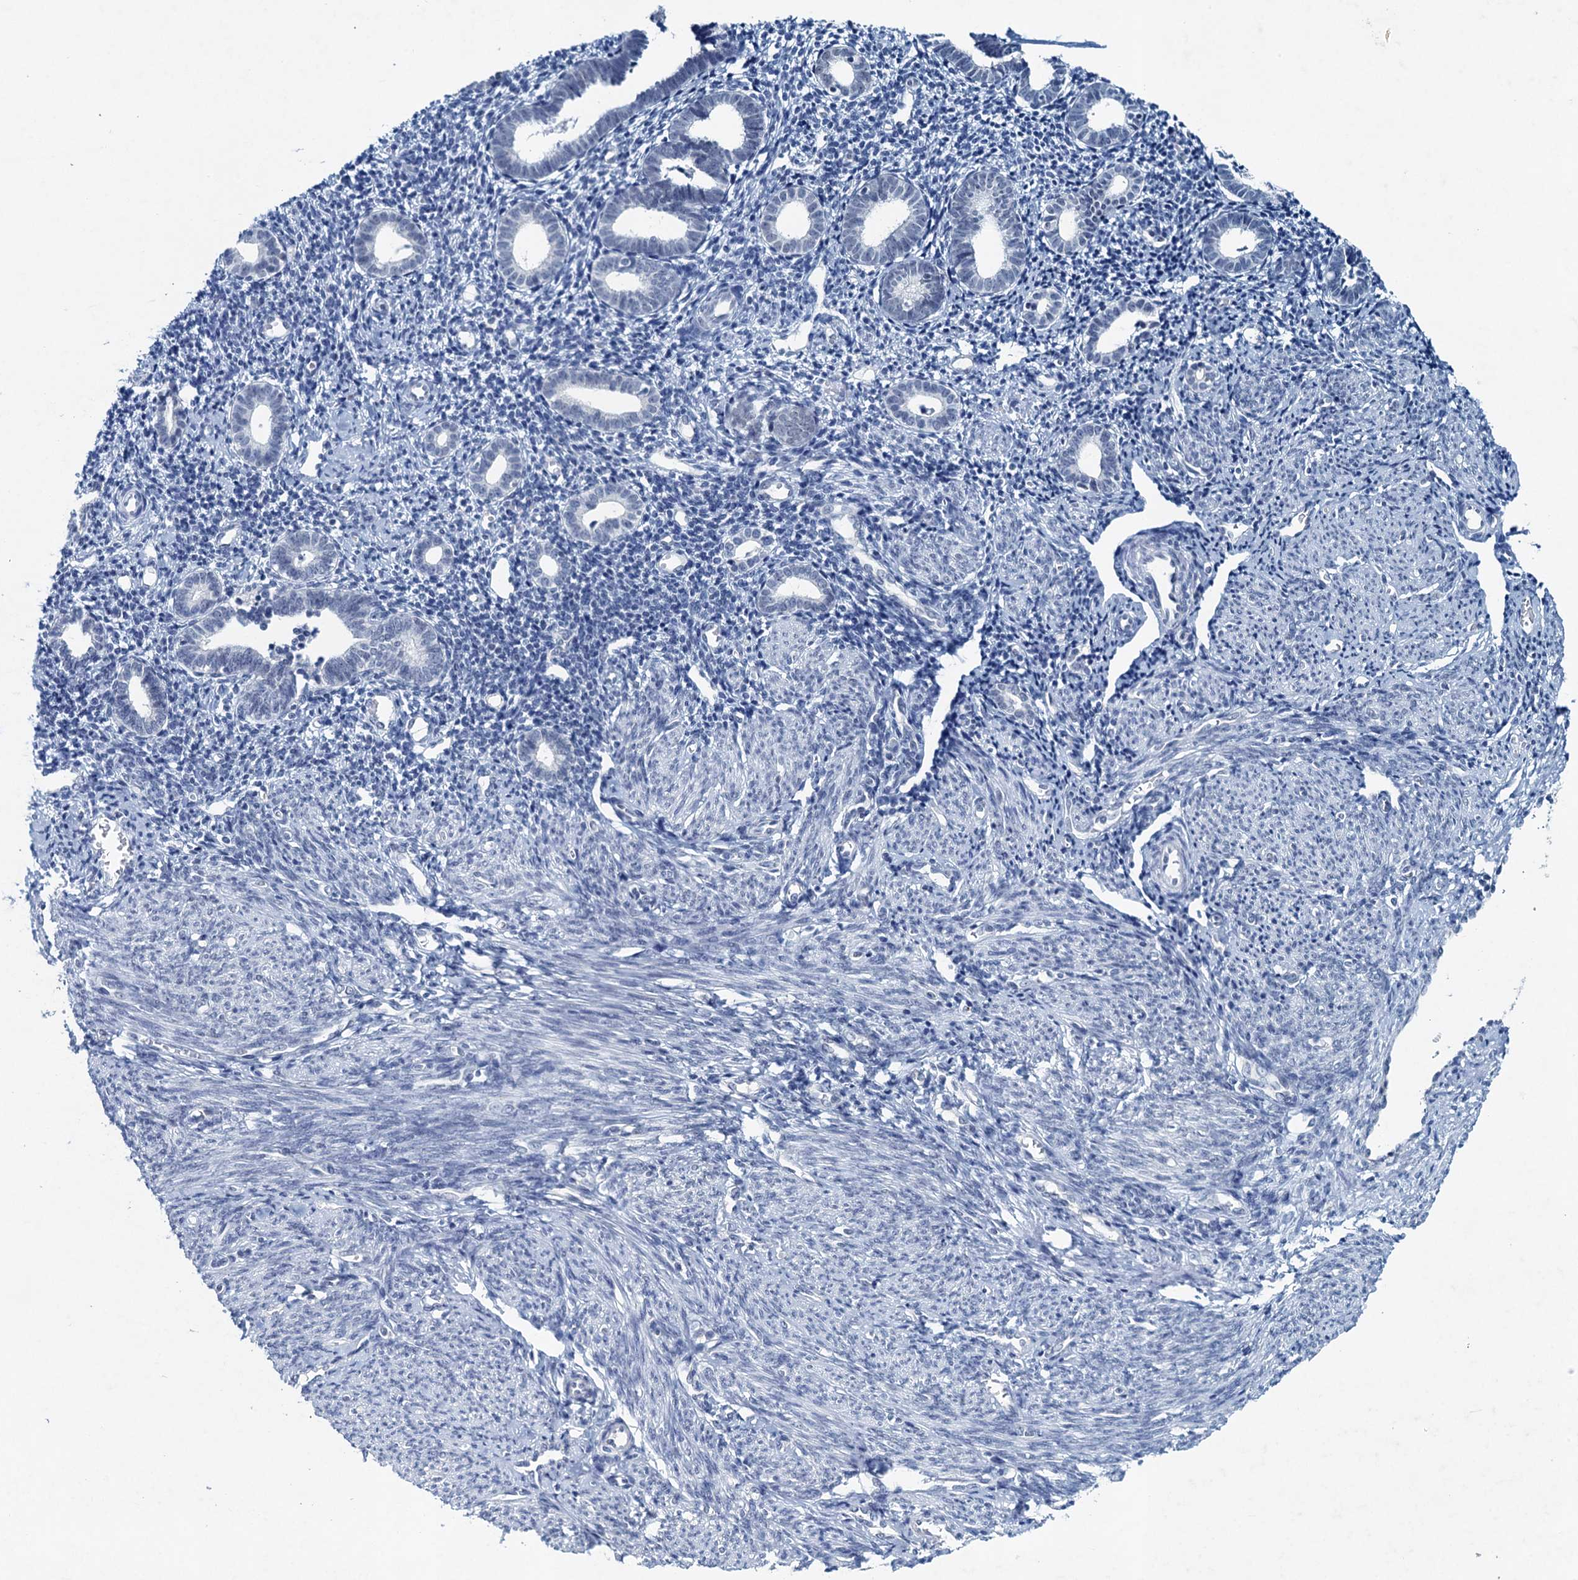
{"staining": {"intensity": "negative", "quantity": "none", "location": "none"}, "tissue": "endometrium", "cell_type": "Cells in endometrial stroma", "image_type": "normal", "snomed": [{"axis": "morphology", "description": "Normal tissue, NOS"}, {"axis": "topography", "description": "Endometrium"}], "caption": "Cells in endometrial stroma are negative for brown protein staining in normal endometrium. (Stains: DAB IHC with hematoxylin counter stain, Microscopy: brightfield microscopy at high magnification).", "gene": "ENSG00000230707", "patient": {"sex": "female", "age": 56}}